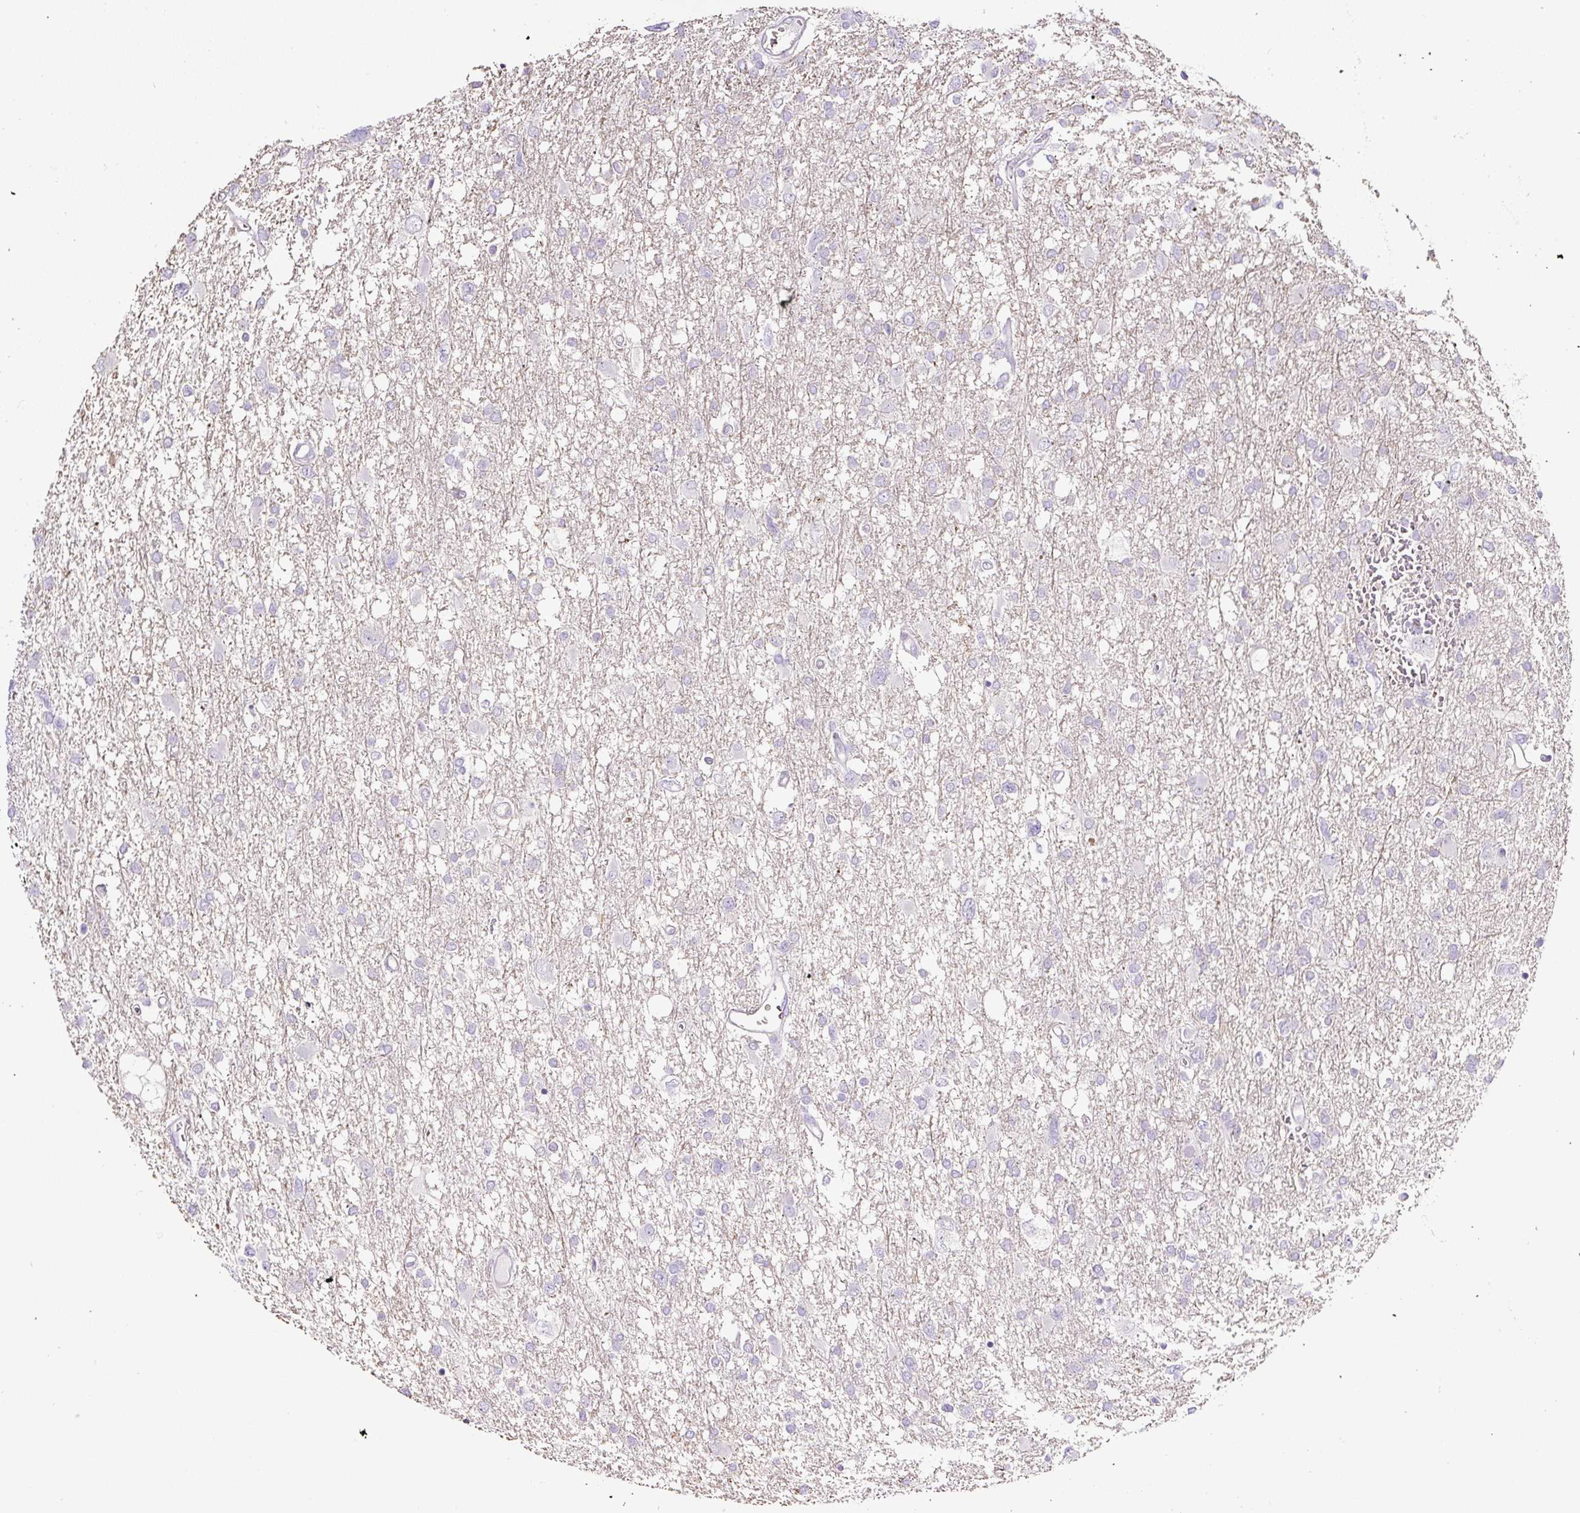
{"staining": {"intensity": "negative", "quantity": "none", "location": "none"}, "tissue": "glioma", "cell_type": "Tumor cells", "image_type": "cancer", "snomed": [{"axis": "morphology", "description": "Glioma, malignant, High grade"}, {"axis": "topography", "description": "Brain"}], "caption": "The micrograph reveals no staining of tumor cells in malignant high-grade glioma.", "gene": "HPS4", "patient": {"sex": "male", "age": 61}}